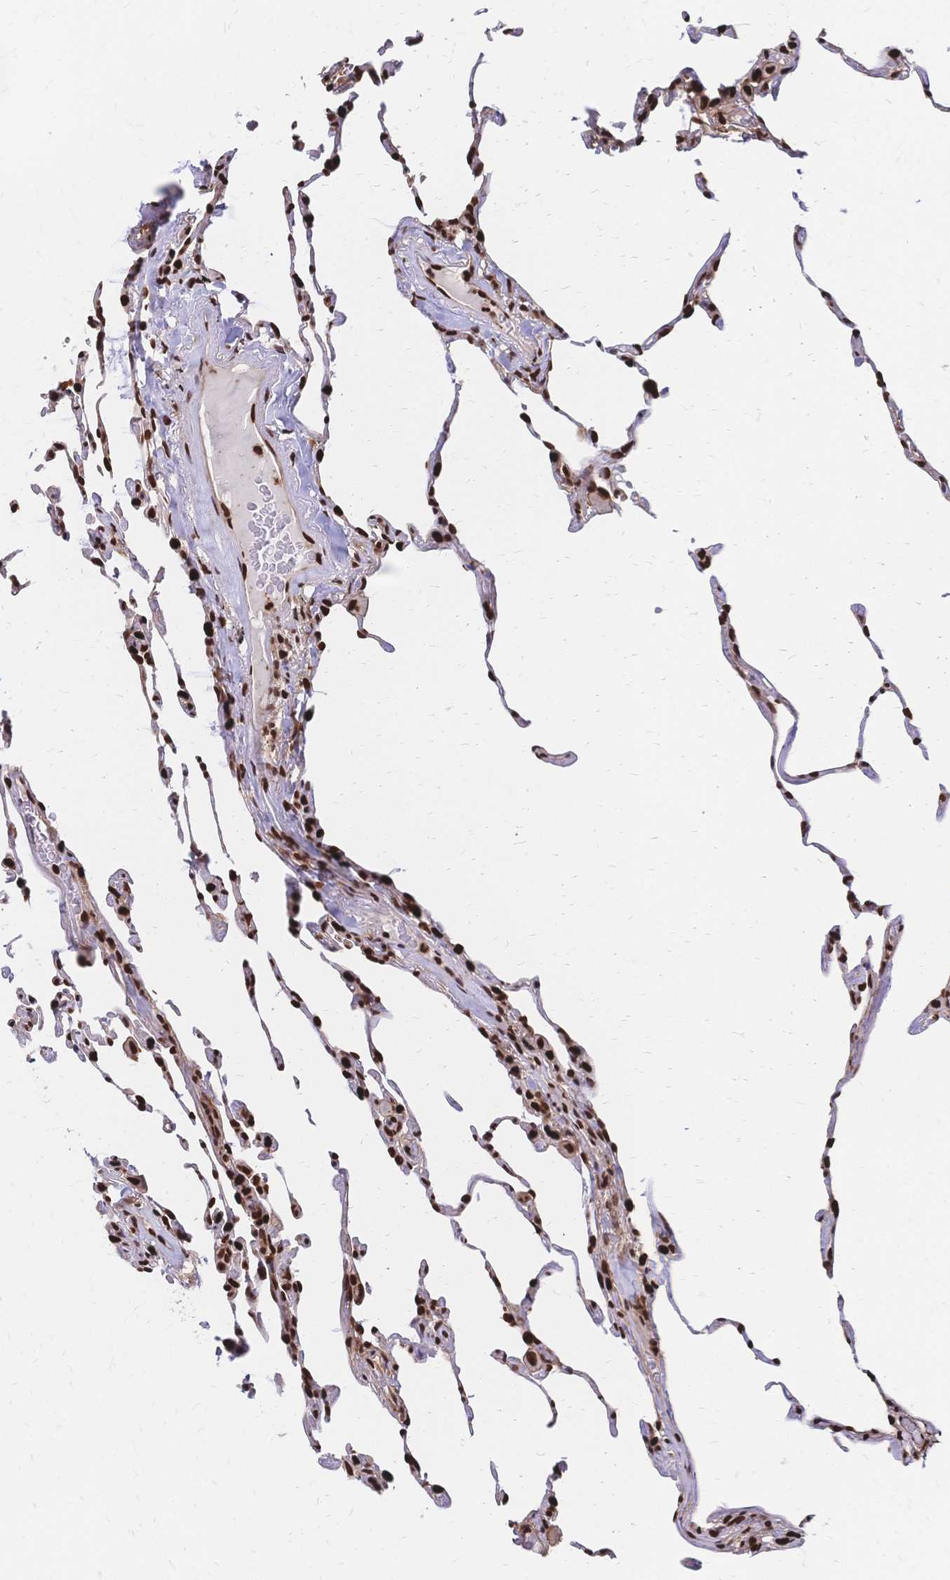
{"staining": {"intensity": "strong", "quantity": "25%-75%", "location": "nuclear"}, "tissue": "lung", "cell_type": "Alveolar cells", "image_type": "normal", "snomed": [{"axis": "morphology", "description": "Normal tissue, NOS"}, {"axis": "topography", "description": "Lung"}], "caption": "Strong nuclear positivity for a protein is seen in approximately 25%-75% of alveolar cells of unremarkable lung using immunohistochemistry.", "gene": "HDGF", "patient": {"sex": "female", "age": 57}}